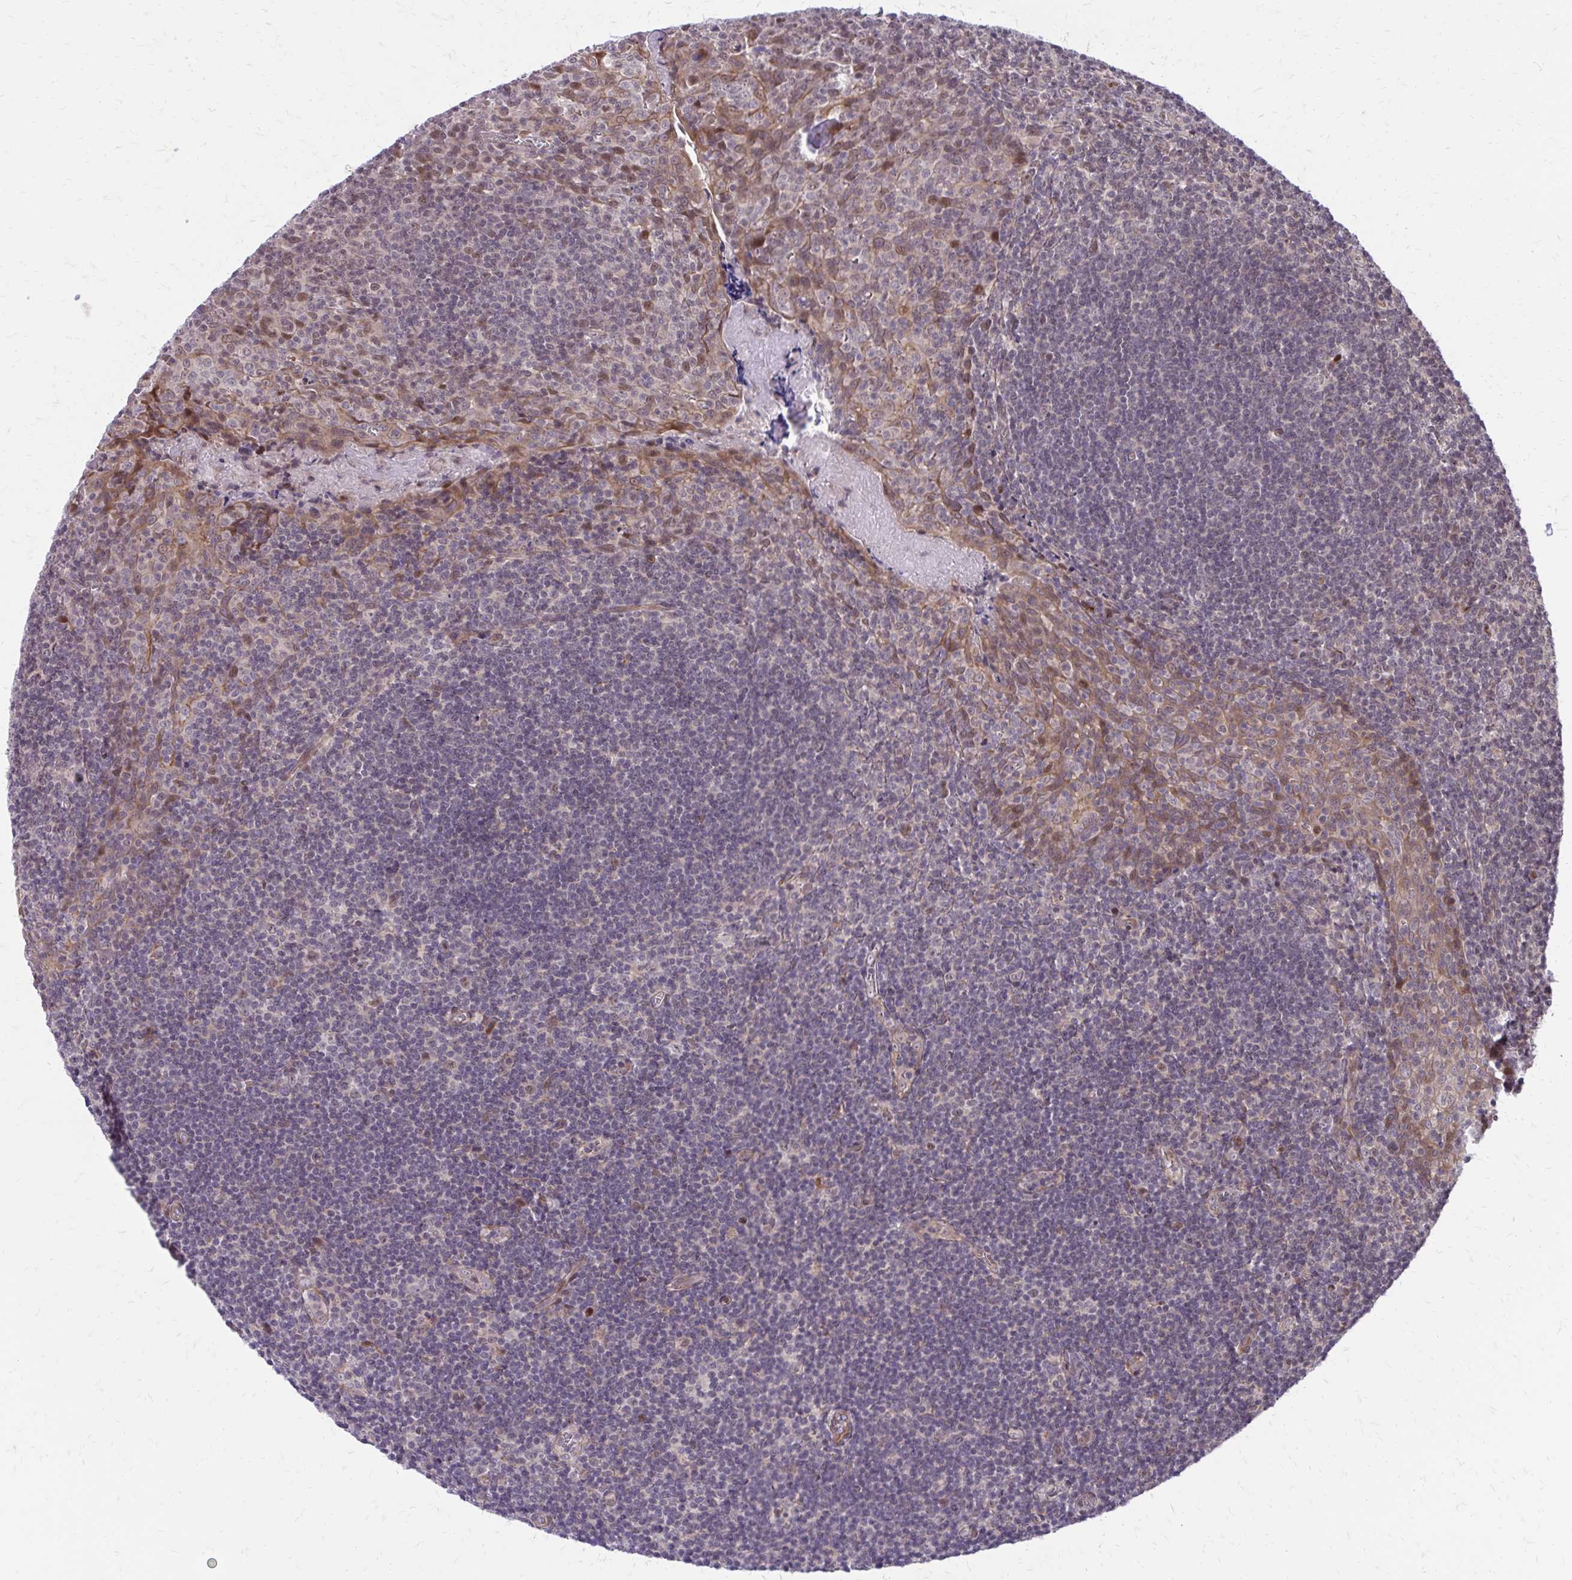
{"staining": {"intensity": "negative", "quantity": "none", "location": "none"}, "tissue": "tonsil", "cell_type": "Germinal center cells", "image_type": "normal", "snomed": [{"axis": "morphology", "description": "Normal tissue, NOS"}, {"axis": "morphology", "description": "Inflammation, NOS"}, {"axis": "topography", "description": "Tonsil"}], "caption": "Histopathology image shows no protein positivity in germinal center cells of benign tonsil. (DAB (3,3'-diaminobenzidine) immunohistochemistry (IHC), high magnification).", "gene": "ANKRD30B", "patient": {"sex": "female", "age": 31}}